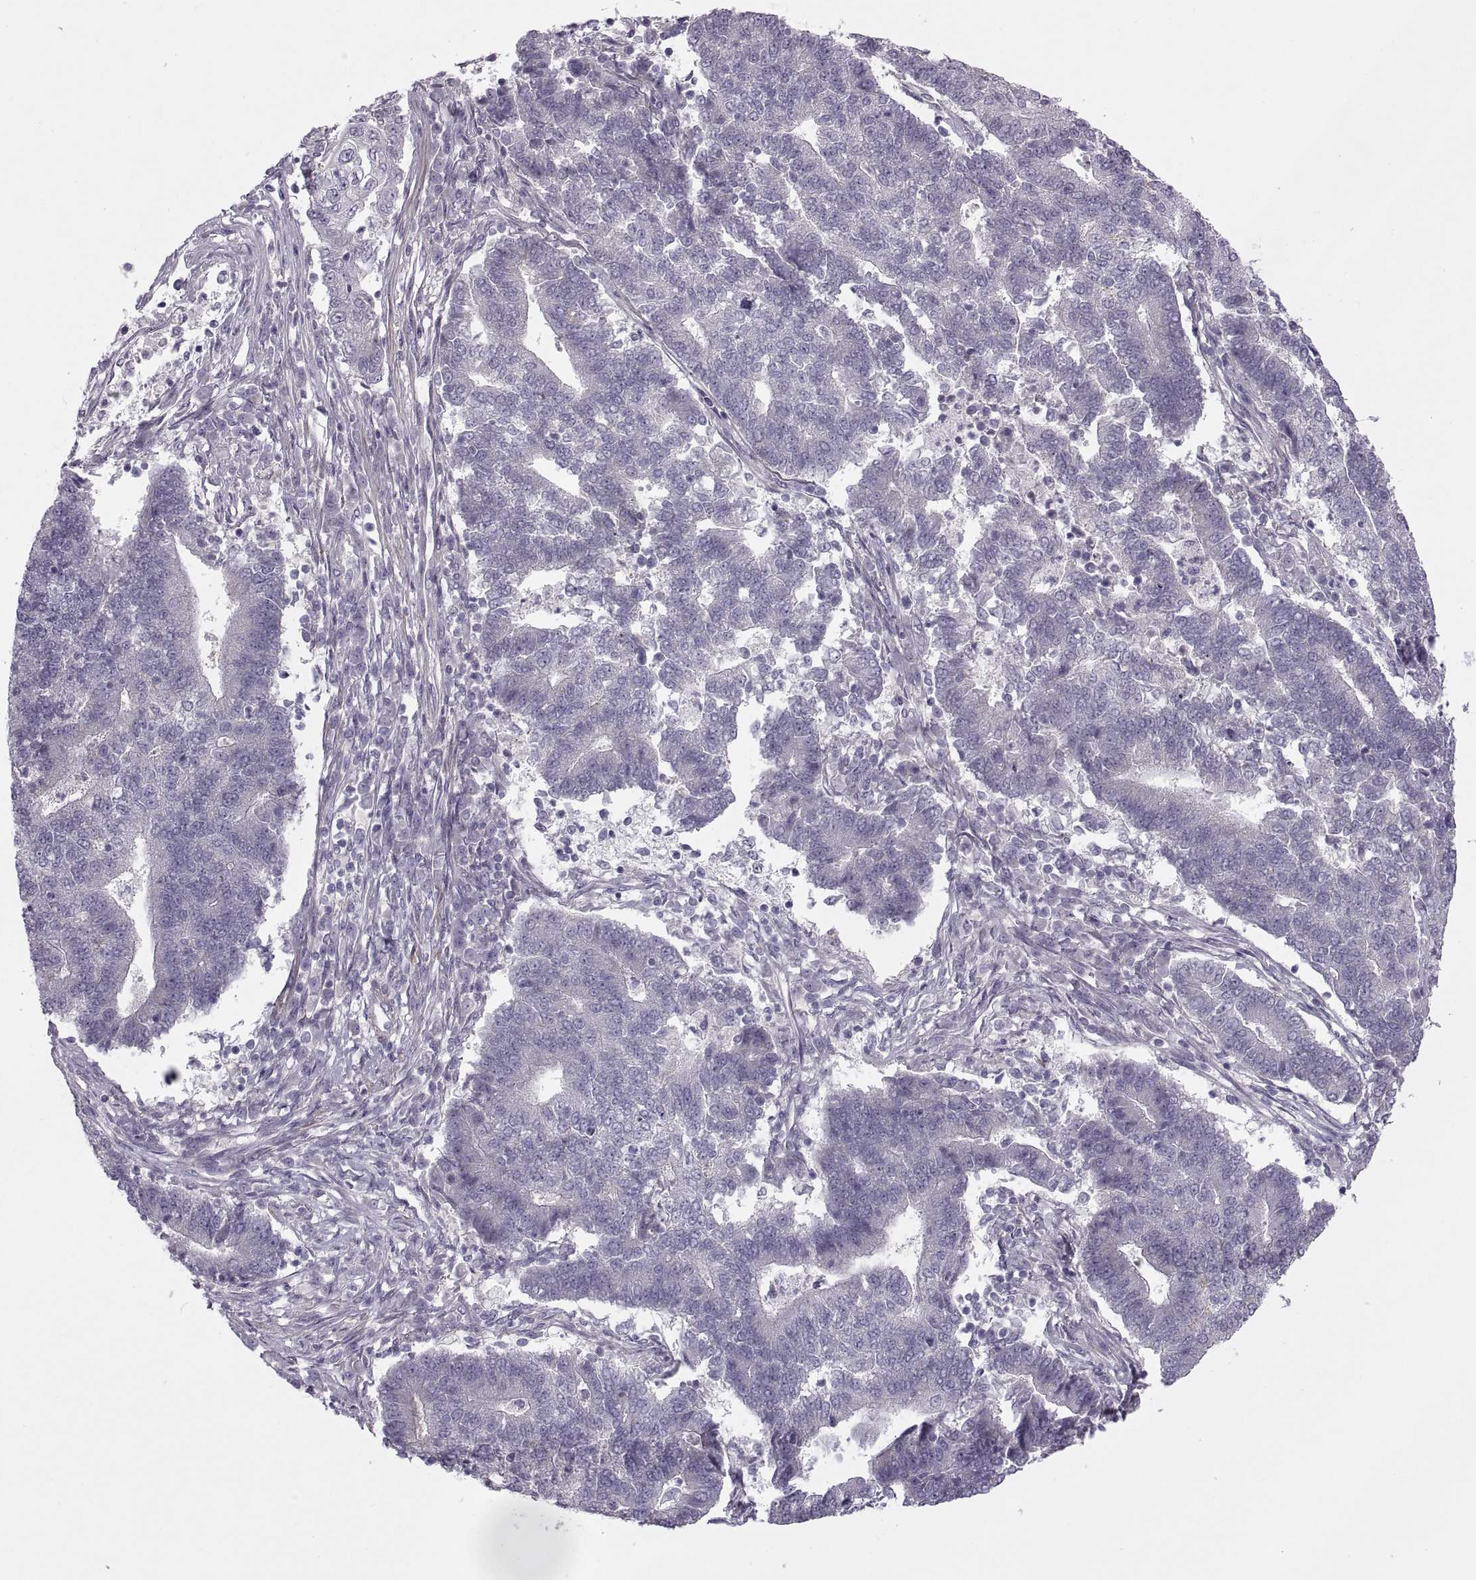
{"staining": {"intensity": "negative", "quantity": "none", "location": "none"}, "tissue": "endometrial cancer", "cell_type": "Tumor cells", "image_type": "cancer", "snomed": [{"axis": "morphology", "description": "Adenocarcinoma, NOS"}, {"axis": "topography", "description": "Uterus"}, {"axis": "topography", "description": "Endometrium"}], "caption": "Immunohistochemistry (IHC) histopathology image of endometrial adenocarcinoma stained for a protein (brown), which reveals no expression in tumor cells. (DAB (3,3'-diaminobenzidine) immunohistochemistry visualized using brightfield microscopy, high magnification).", "gene": "RIPK4", "patient": {"sex": "female", "age": 54}}